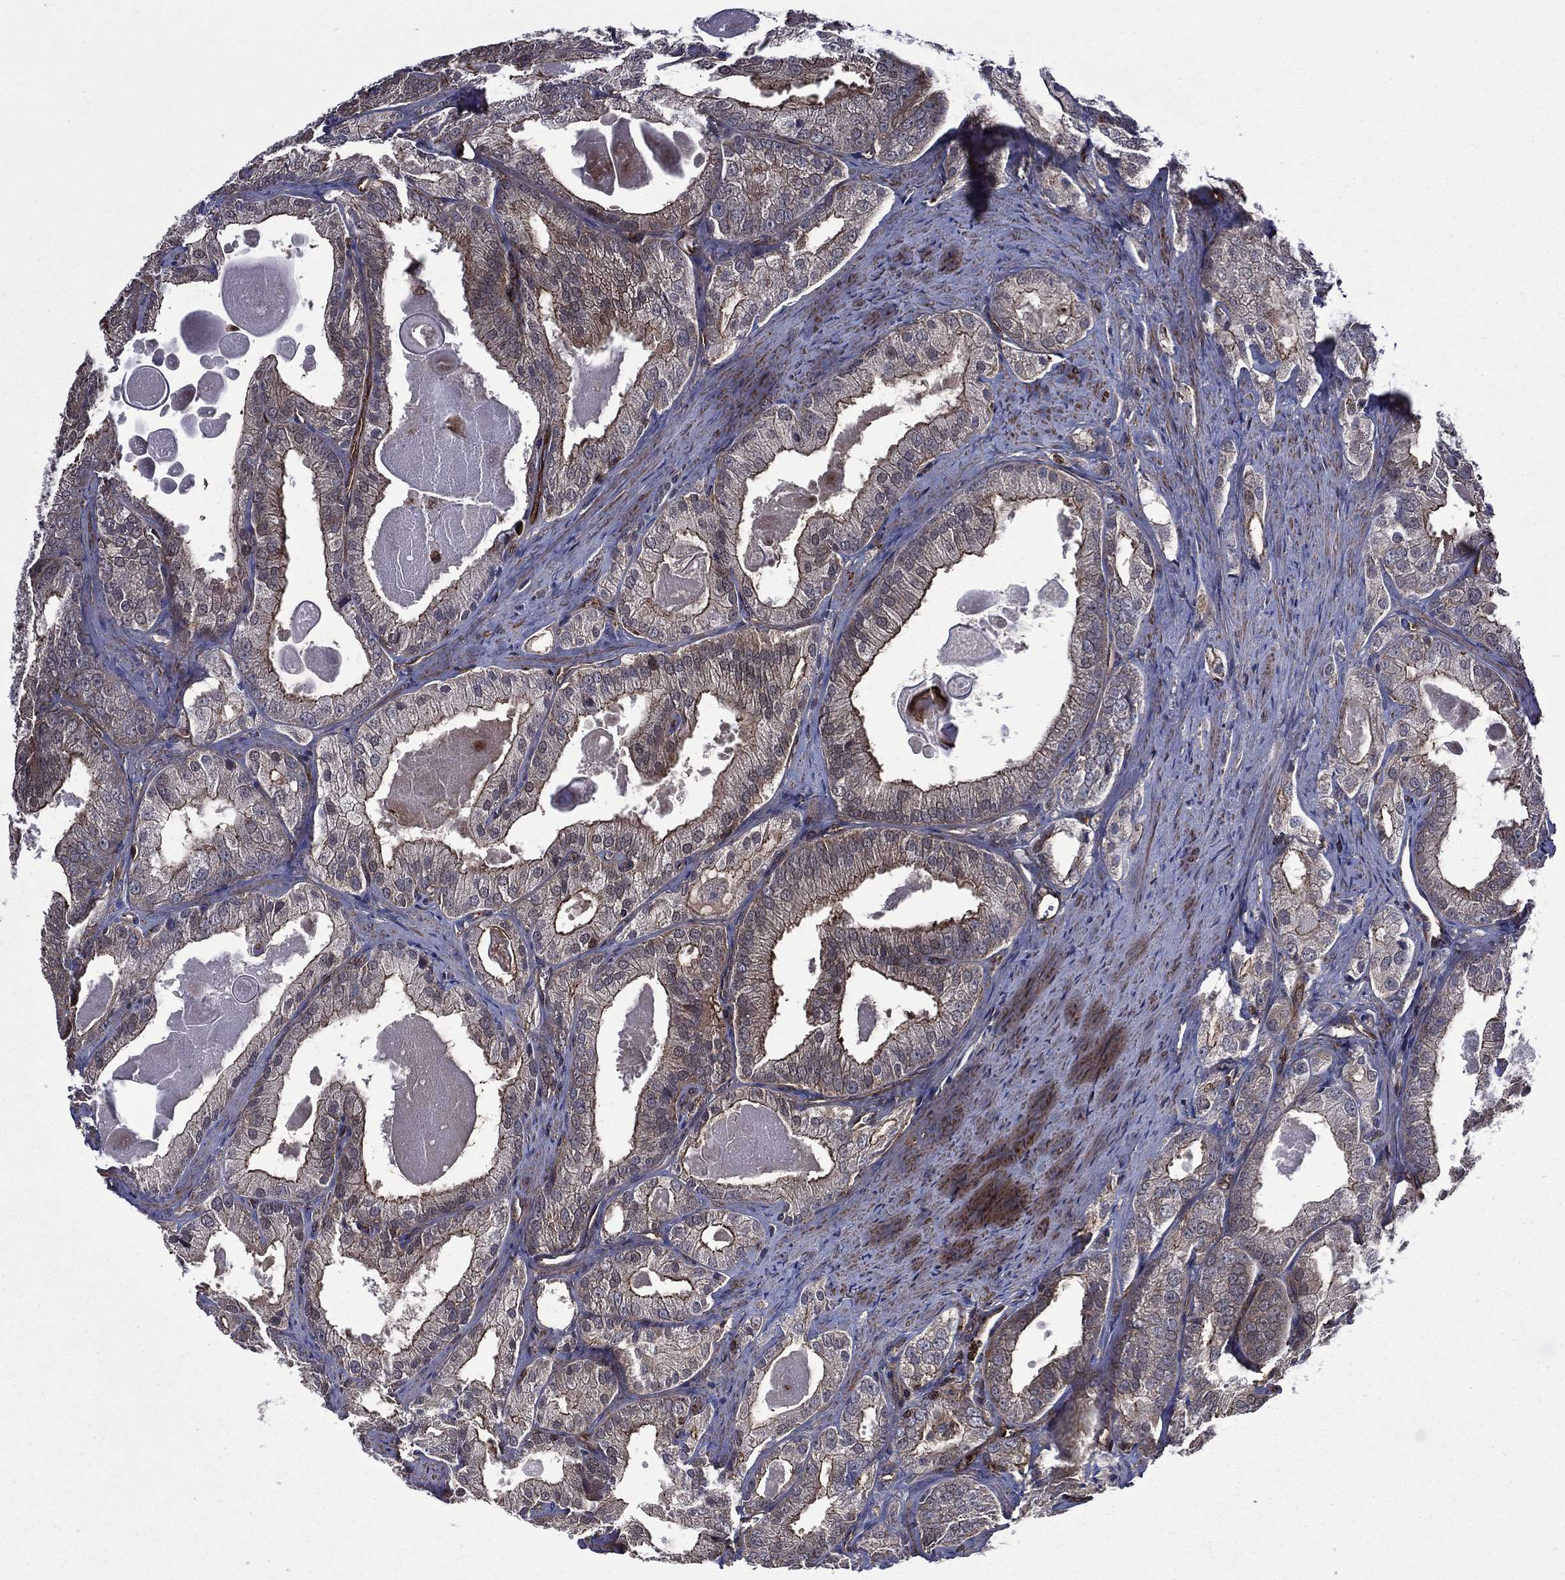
{"staining": {"intensity": "moderate", "quantity": "<25%", "location": "cytoplasmic/membranous"}, "tissue": "prostate cancer", "cell_type": "Tumor cells", "image_type": "cancer", "snomed": [{"axis": "morphology", "description": "Adenocarcinoma, NOS"}, {"axis": "morphology", "description": "Adenocarcinoma, High grade"}, {"axis": "topography", "description": "Prostate"}], "caption": "Protein staining displays moderate cytoplasmic/membranous positivity in approximately <25% of tumor cells in prostate adenocarcinoma. The protein of interest is stained brown, and the nuclei are stained in blue (DAB (3,3'-diaminobenzidine) IHC with brightfield microscopy, high magnification).", "gene": "PLPP3", "patient": {"sex": "male", "age": 70}}